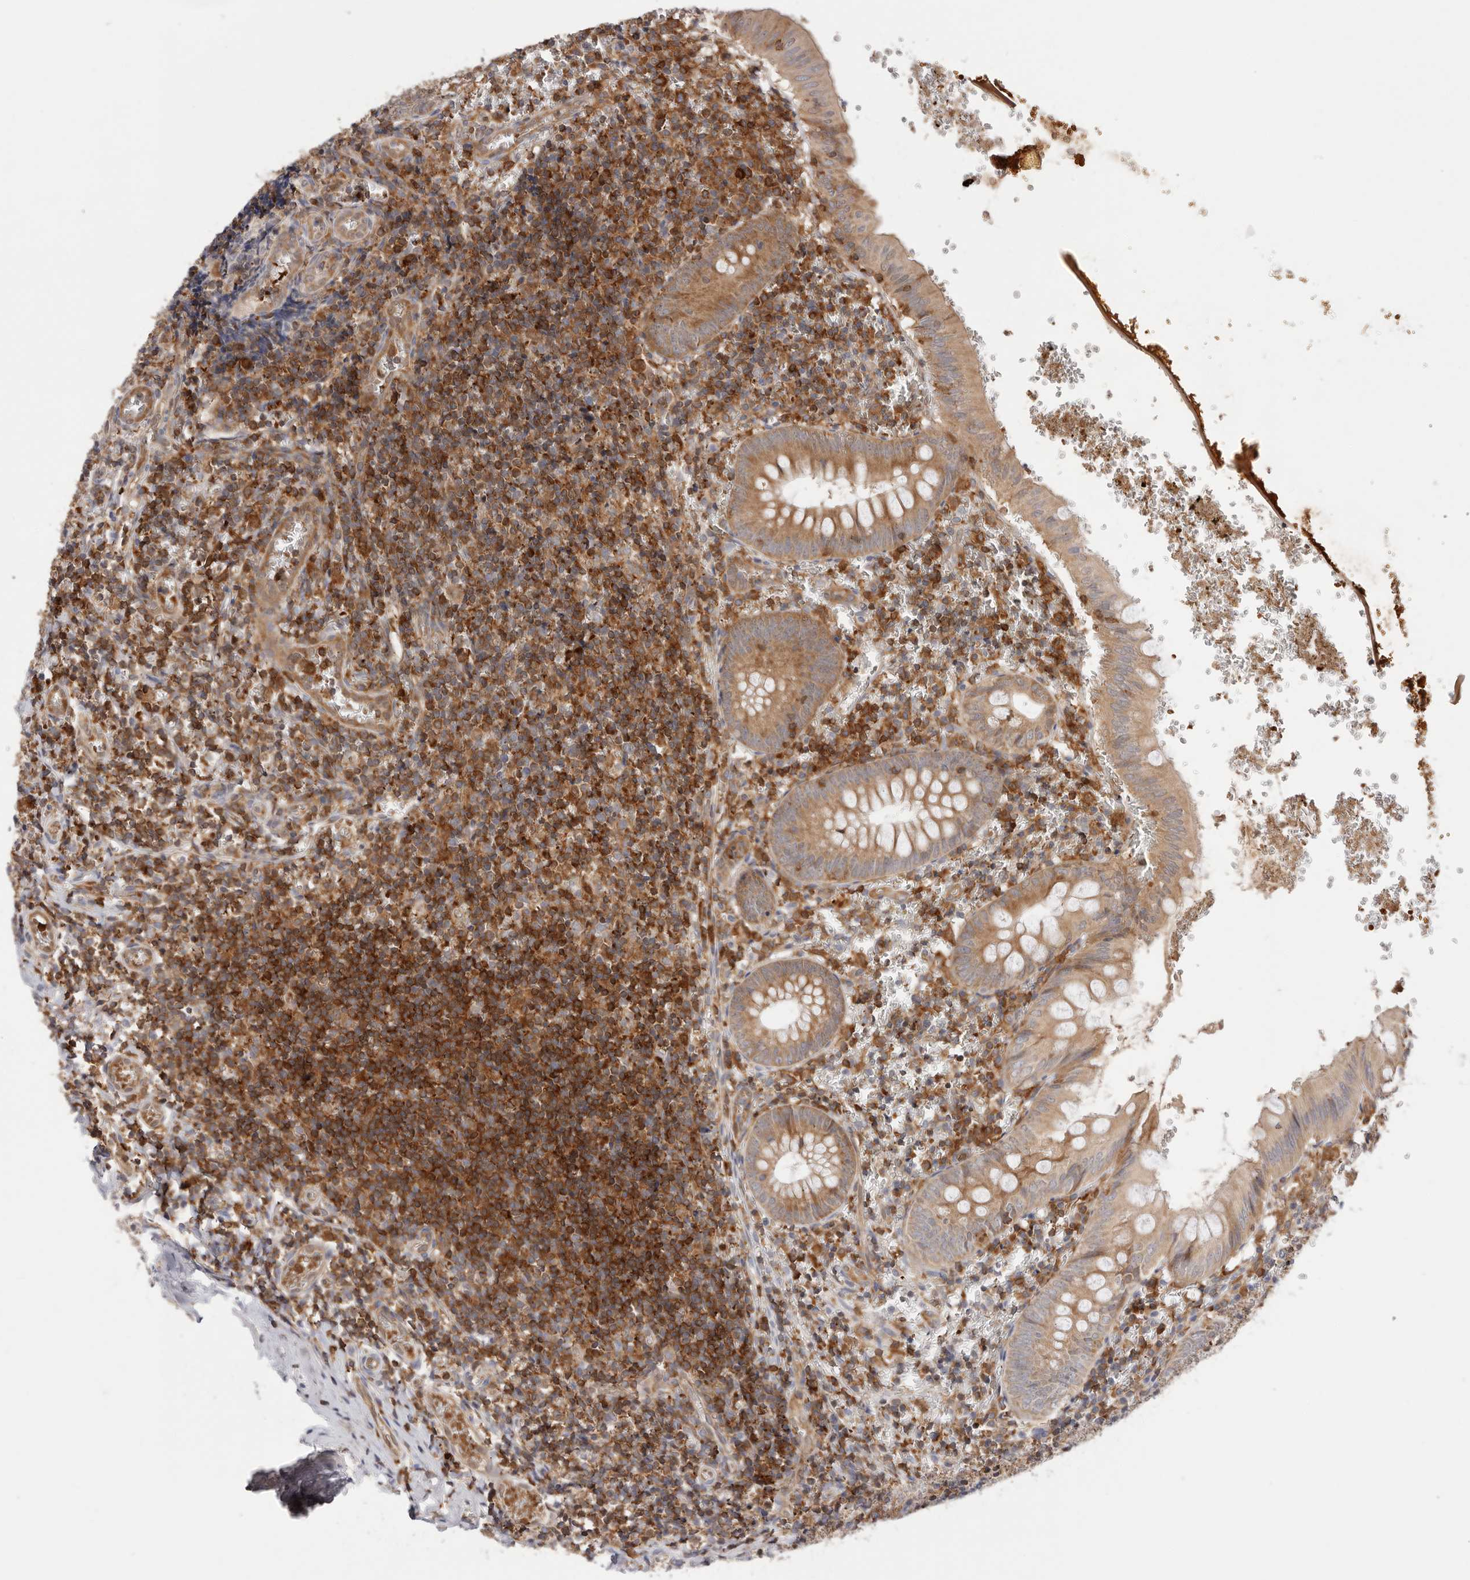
{"staining": {"intensity": "moderate", "quantity": ">75%", "location": "cytoplasmic/membranous"}, "tissue": "appendix", "cell_type": "Glandular cells", "image_type": "normal", "snomed": [{"axis": "morphology", "description": "Normal tissue, NOS"}, {"axis": "topography", "description": "Appendix"}], "caption": "Appendix stained with immunohistochemistry reveals moderate cytoplasmic/membranous staining in about >75% of glandular cells. (Brightfield microscopy of DAB IHC at high magnification).", "gene": "RNF213", "patient": {"sex": "male", "age": 8}}